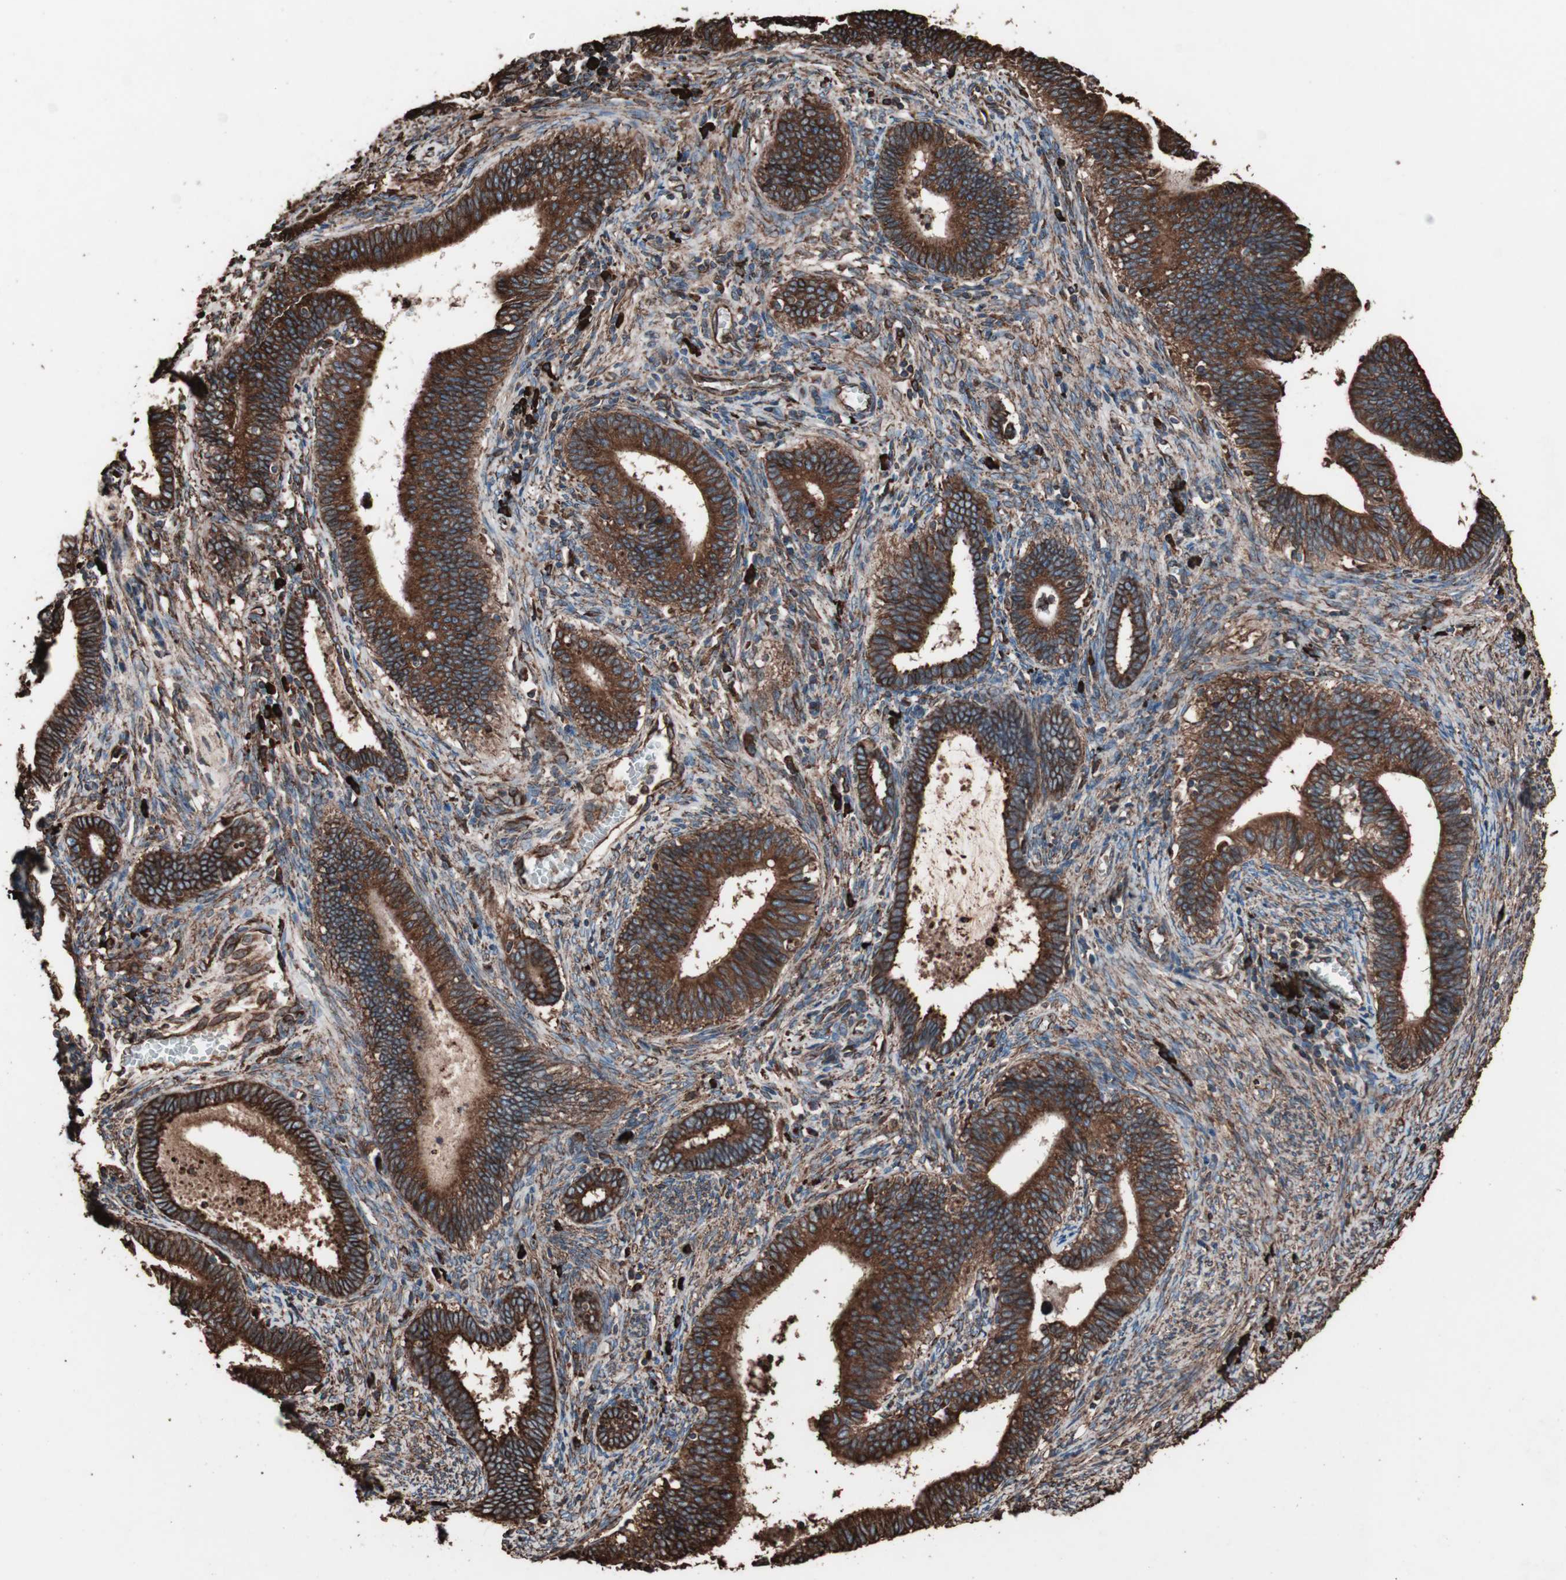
{"staining": {"intensity": "strong", "quantity": ">75%", "location": "cytoplasmic/membranous"}, "tissue": "cervical cancer", "cell_type": "Tumor cells", "image_type": "cancer", "snomed": [{"axis": "morphology", "description": "Adenocarcinoma, NOS"}, {"axis": "topography", "description": "Cervix"}], "caption": "DAB (3,3'-diaminobenzidine) immunohistochemical staining of human cervical cancer (adenocarcinoma) demonstrates strong cytoplasmic/membranous protein staining in approximately >75% of tumor cells.", "gene": "HSP90B1", "patient": {"sex": "female", "age": 44}}